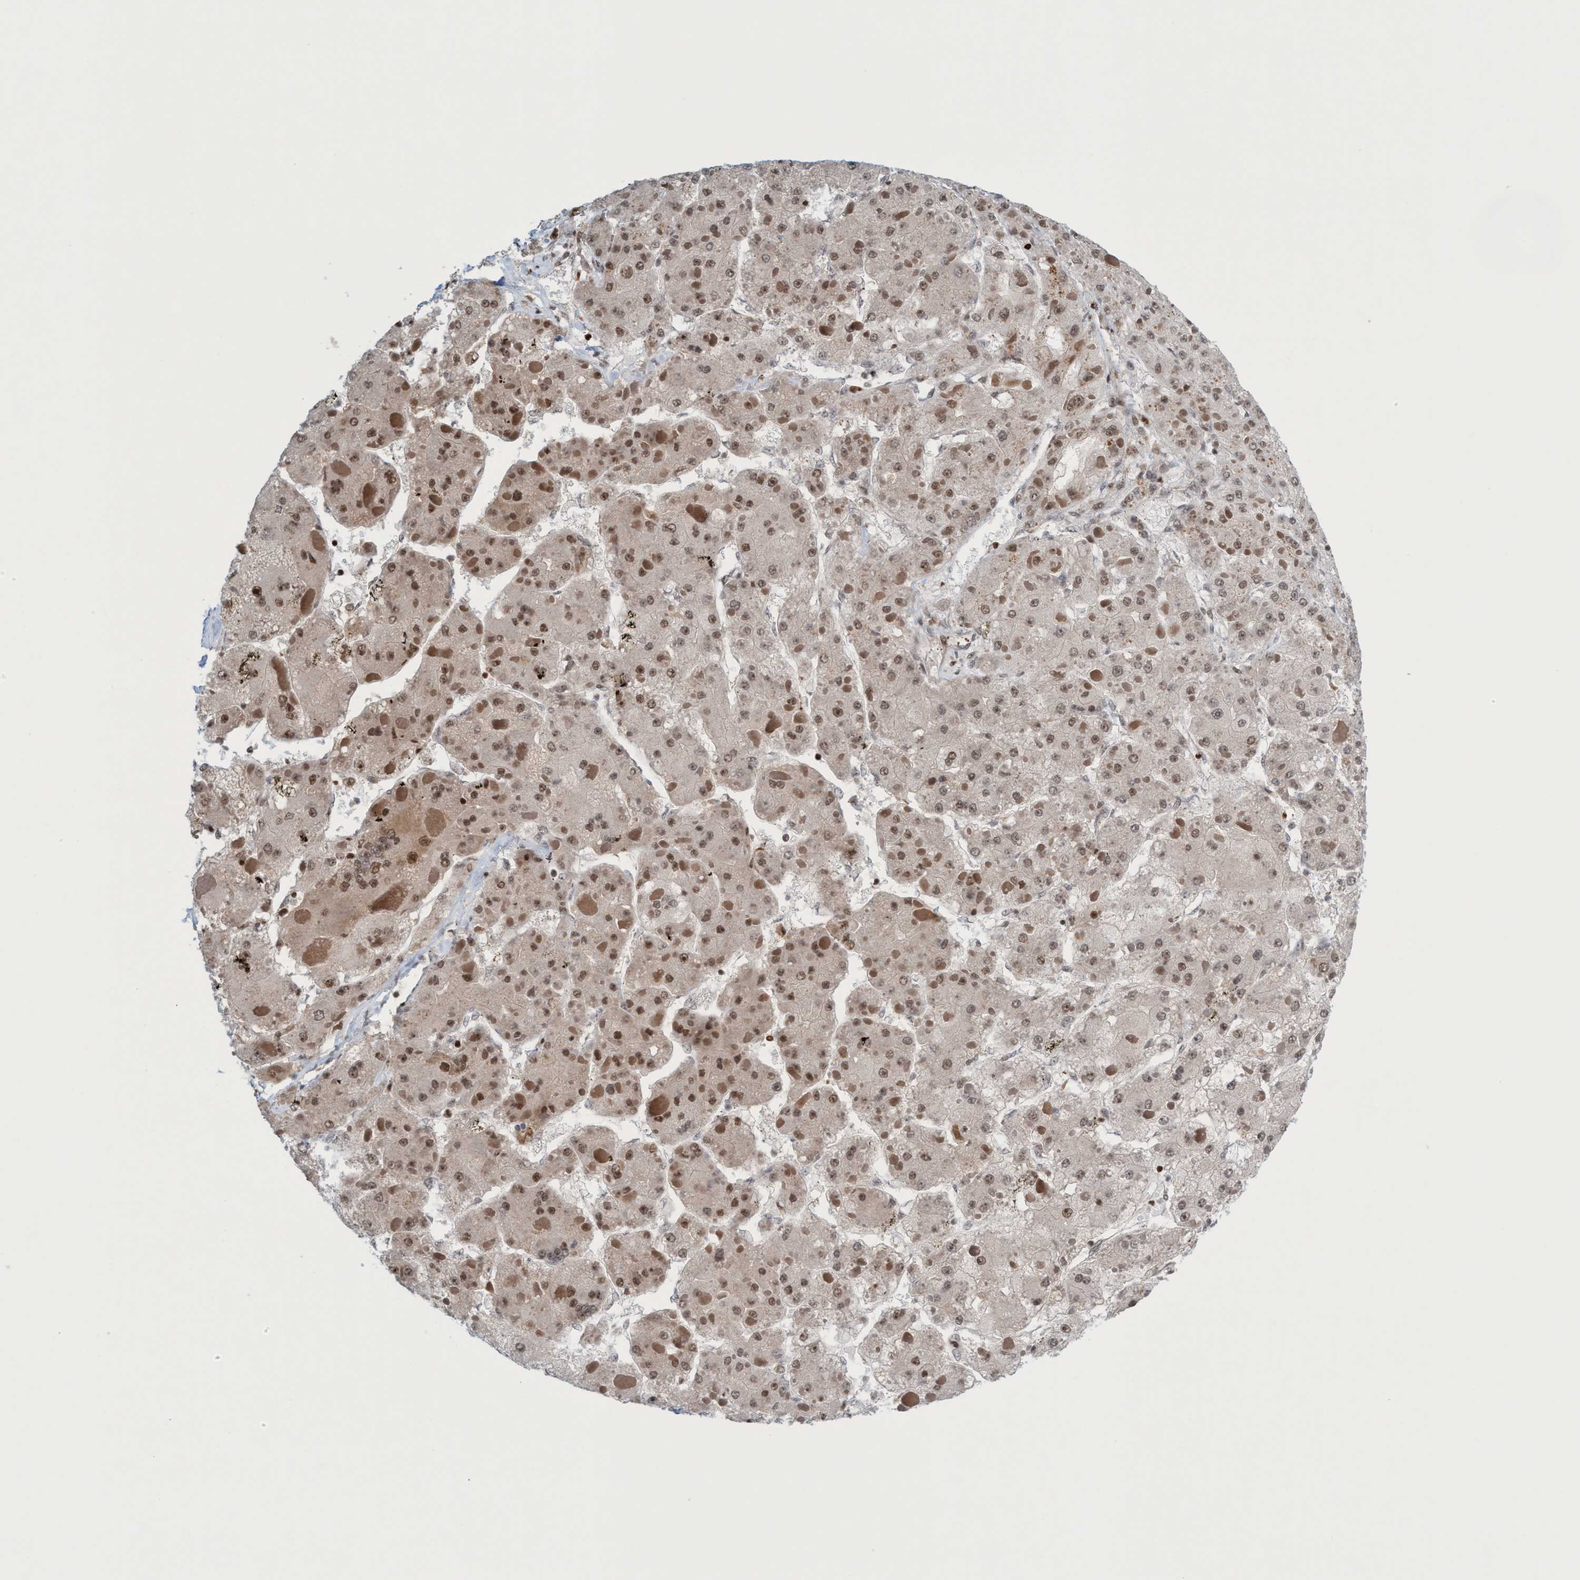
{"staining": {"intensity": "weak", "quantity": ">75%", "location": "nuclear"}, "tissue": "liver cancer", "cell_type": "Tumor cells", "image_type": "cancer", "snomed": [{"axis": "morphology", "description": "Carcinoma, Hepatocellular, NOS"}, {"axis": "topography", "description": "Liver"}], "caption": "Tumor cells reveal low levels of weak nuclear staining in approximately >75% of cells in human hepatocellular carcinoma (liver). Nuclei are stained in blue.", "gene": "SMCR8", "patient": {"sex": "female", "age": 73}}